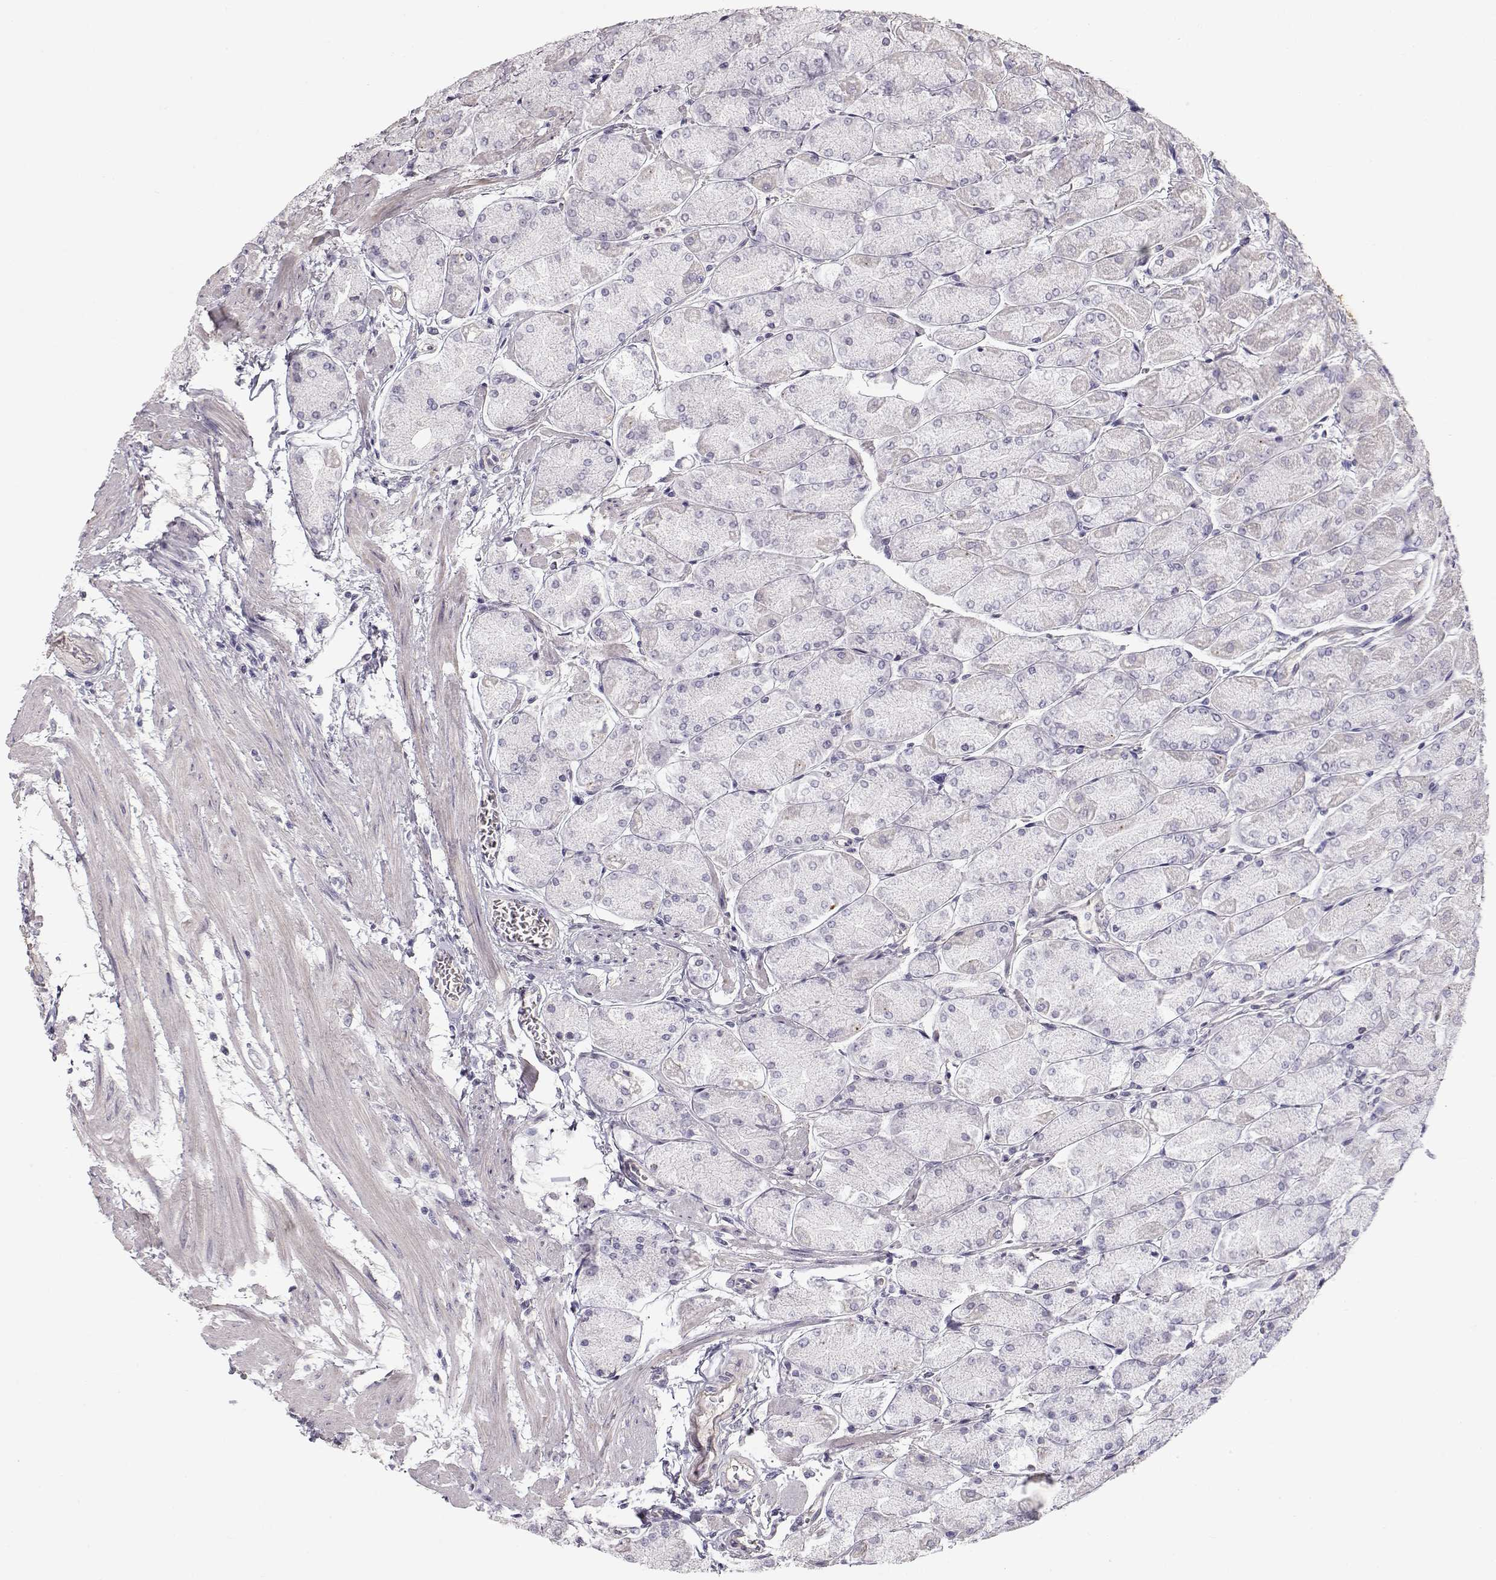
{"staining": {"intensity": "weak", "quantity": "<25%", "location": "cytoplasmic/membranous"}, "tissue": "stomach", "cell_type": "Glandular cells", "image_type": "normal", "snomed": [{"axis": "morphology", "description": "Normal tissue, NOS"}, {"axis": "topography", "description": "Stomach, upper"}], "caption": "Glandular cells are negative for brown protein staining in benign stomach. (Brightfield microscopy of DAB (3,3'-diaminobenzidine) IHC at high magnification).", "gene": "SLC18A1", "patient": {"sex": "male", "age": 60}}